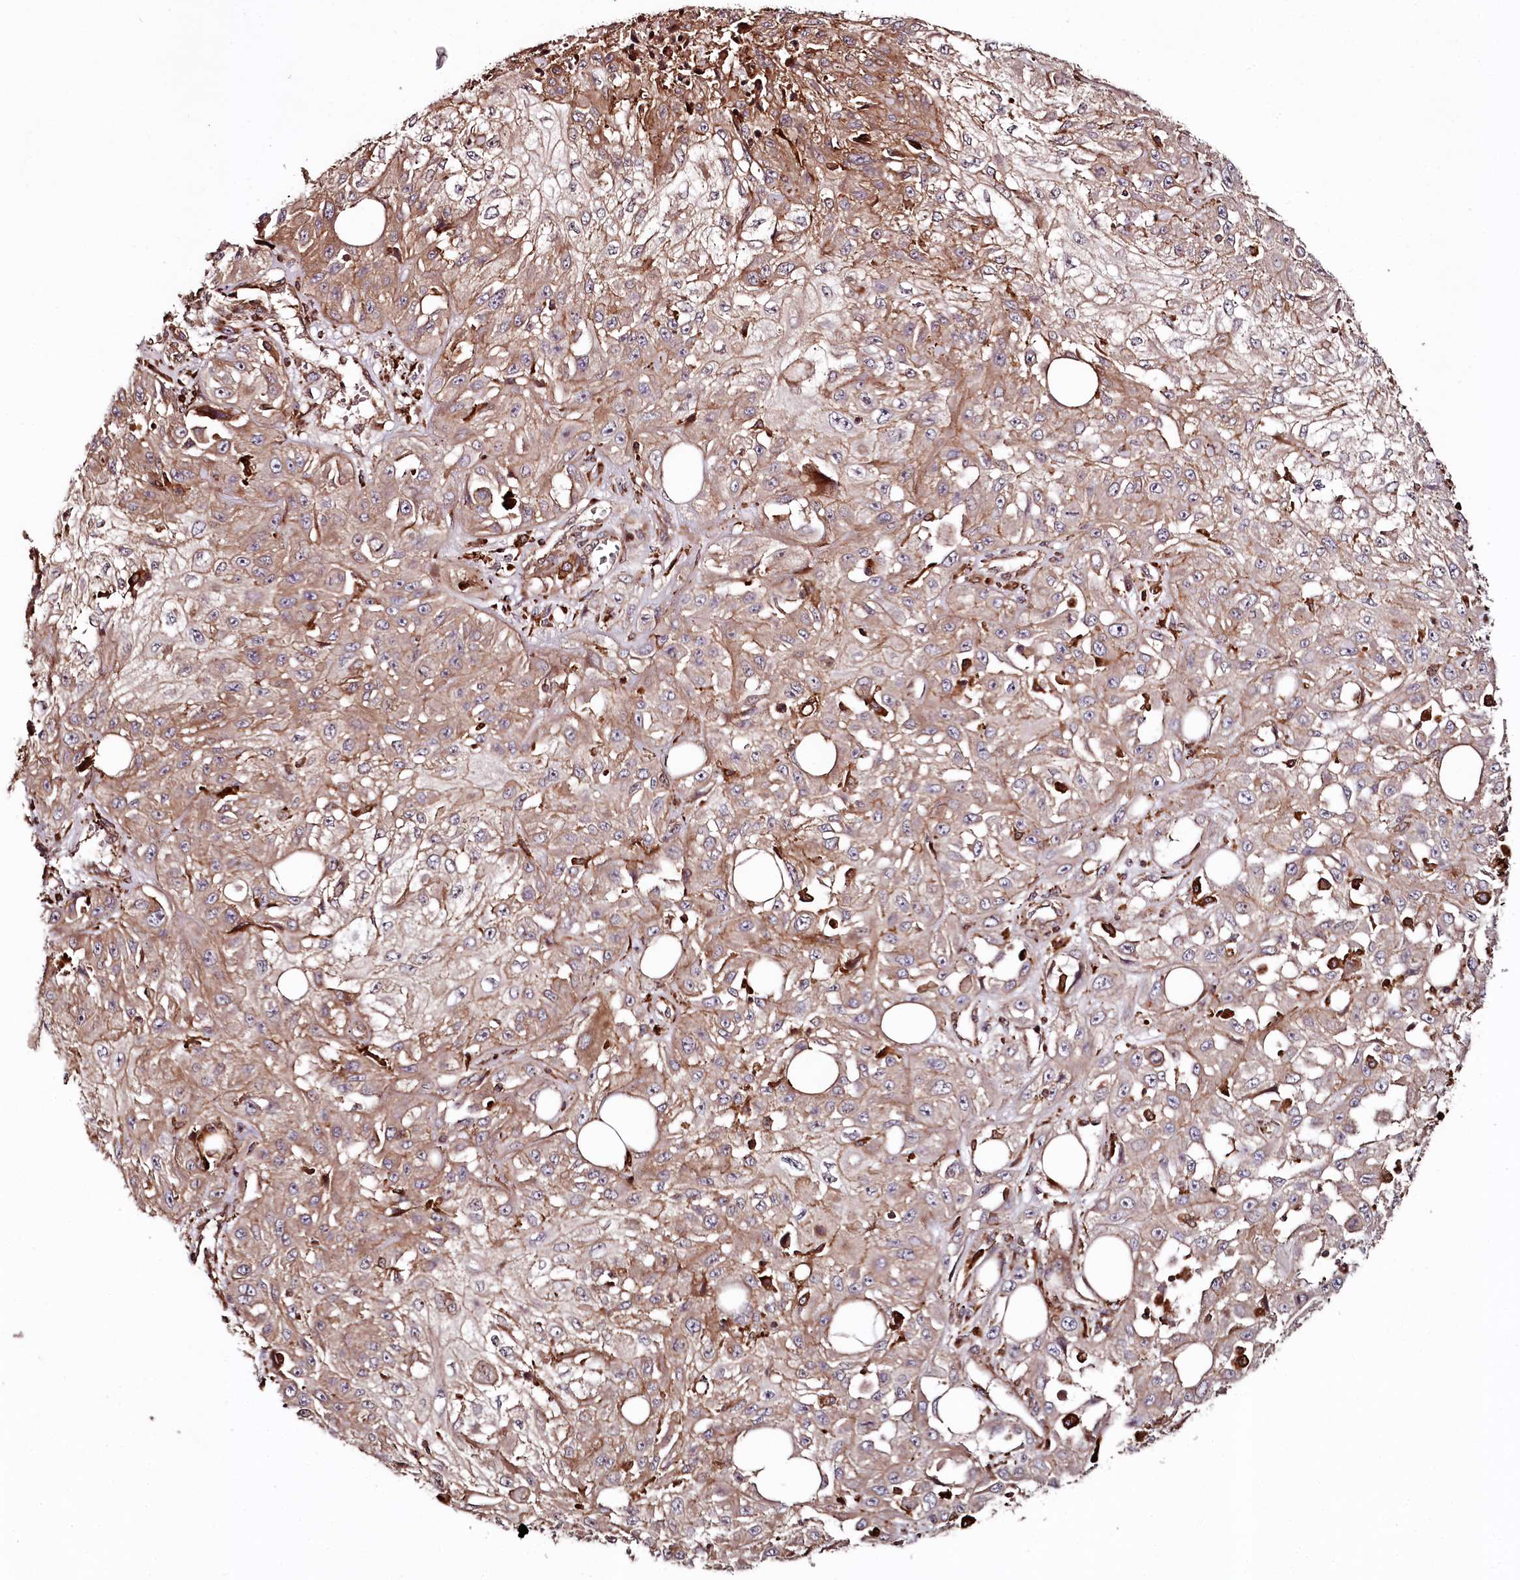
{"staining": {"intensity": "moderate", "quantity": "25%-75%", "location": "cytoplasmic/membranous"}, "tissue": "skin cancer", "cell_type": "Tumor cells", "image_type": "cancer", "snomed": [{"axis": "morphology", "description": "Squamous cell carcinoma, NOS"}, {"axis": "morphology", "description": "Squamous cell carcinoma, metastatic, NOS"}, {"axis": "topography", "description": "Skin"}, {"axis": "topography", "description": "Lymph node"}], "caption": "Tumor cells display medium levels of moderate cytoplasmic/membranous staining in about 25%-75% of cells in squamous cell carcinoma (skin).", "gene": "KIF14", "patient": {"sex": "male", "age": 75}}